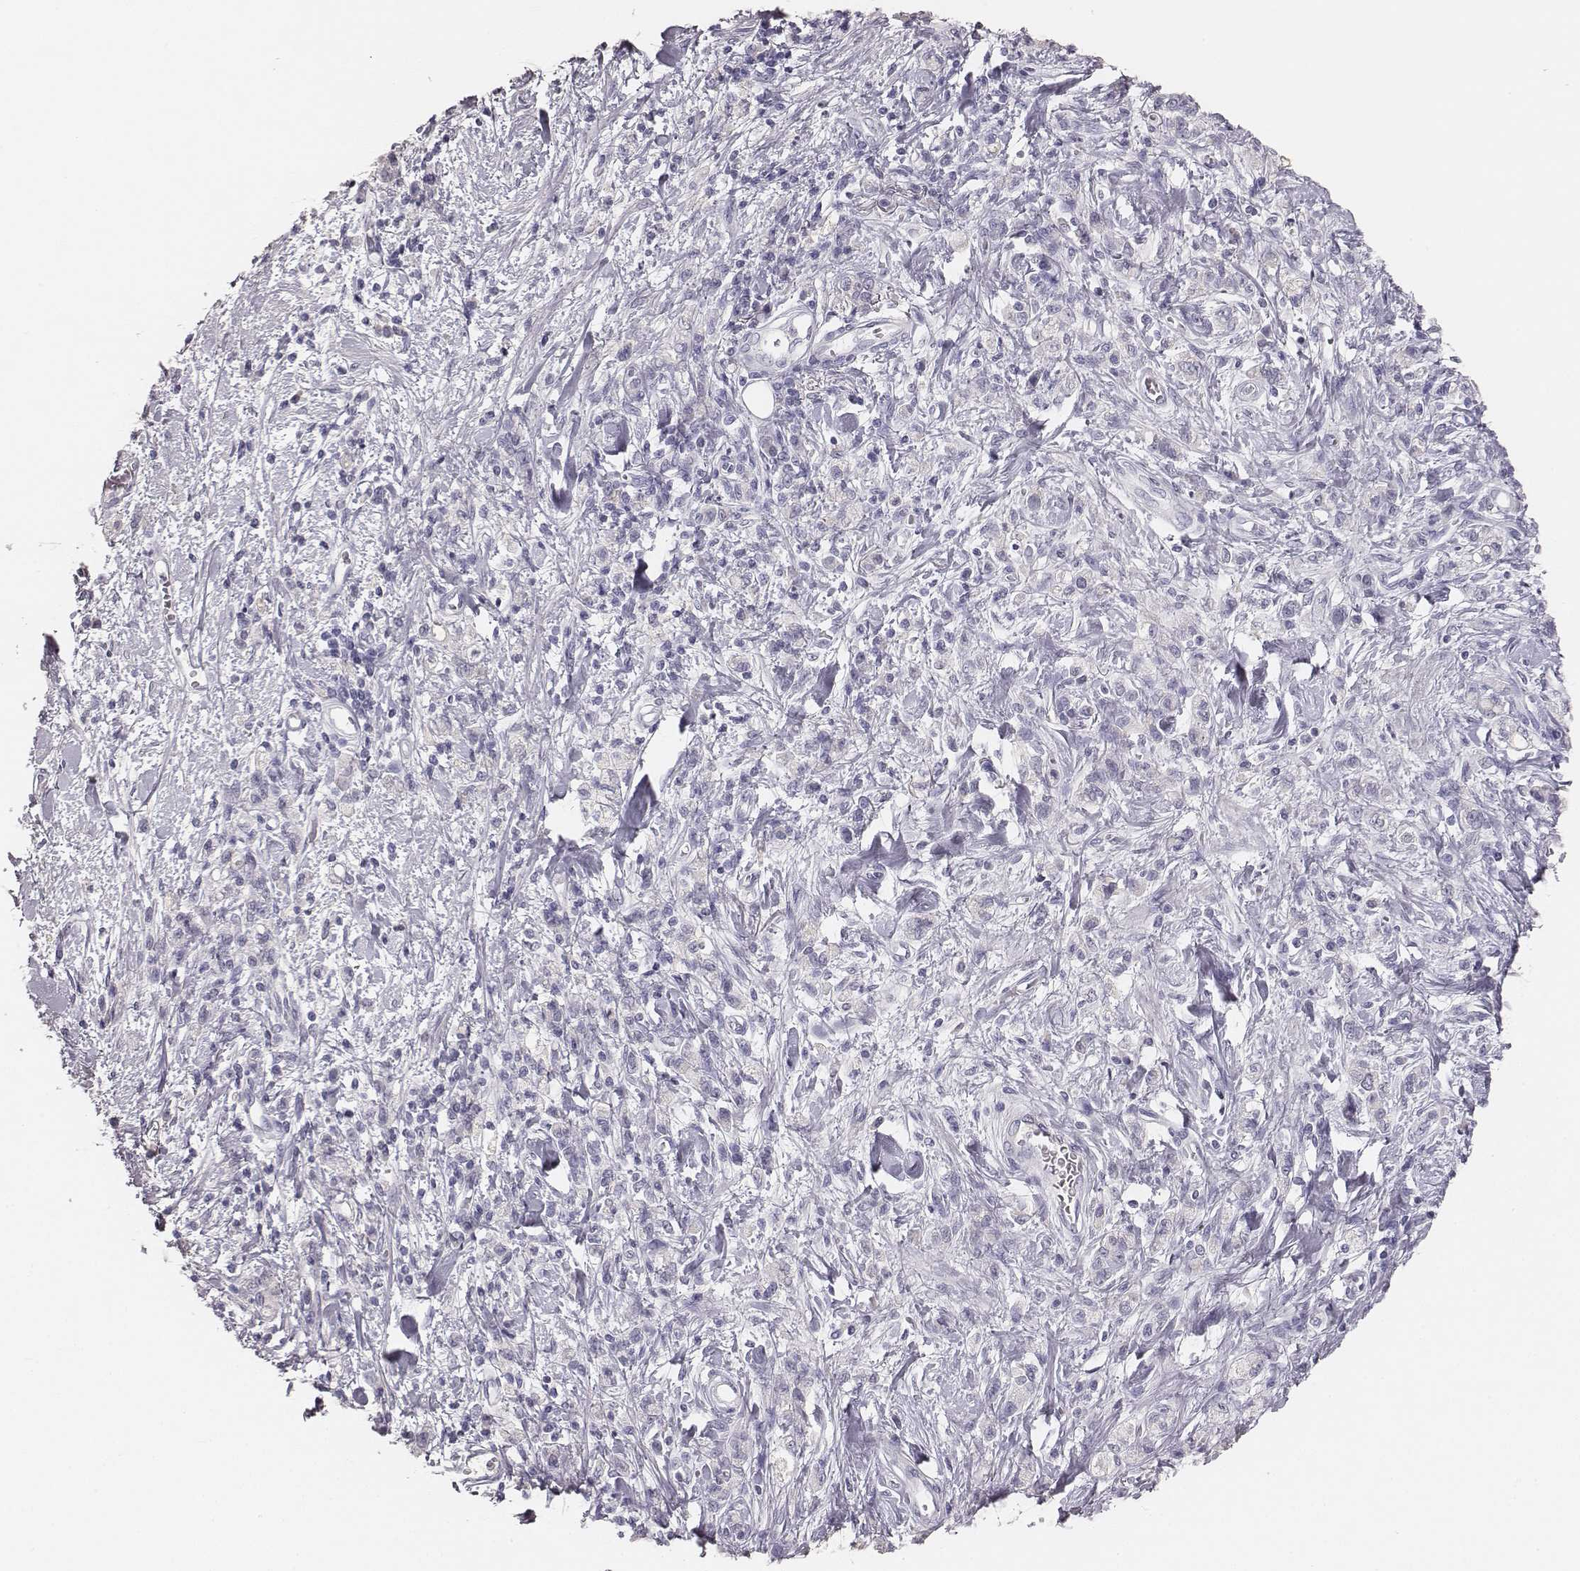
{"staining": {"intensity": "negative", "quantity": "none", "location": "none"}, "tissue": "stomach cancer", "cell_type": "Tumor cells", "image_type": "cancer", "snomed": [{"axis": "morphology", "description": "Adenocarcinoma, NOS"}, {"axis": "topography", "description": "Stomach"}], "caption": "Immunohistochemical staining of stomach cancer shows no significant positivity in tumor cells. (DAB IHC, high magnification).", "gene": "MYH6", "patient": {"sex": "male", "age": 77}}